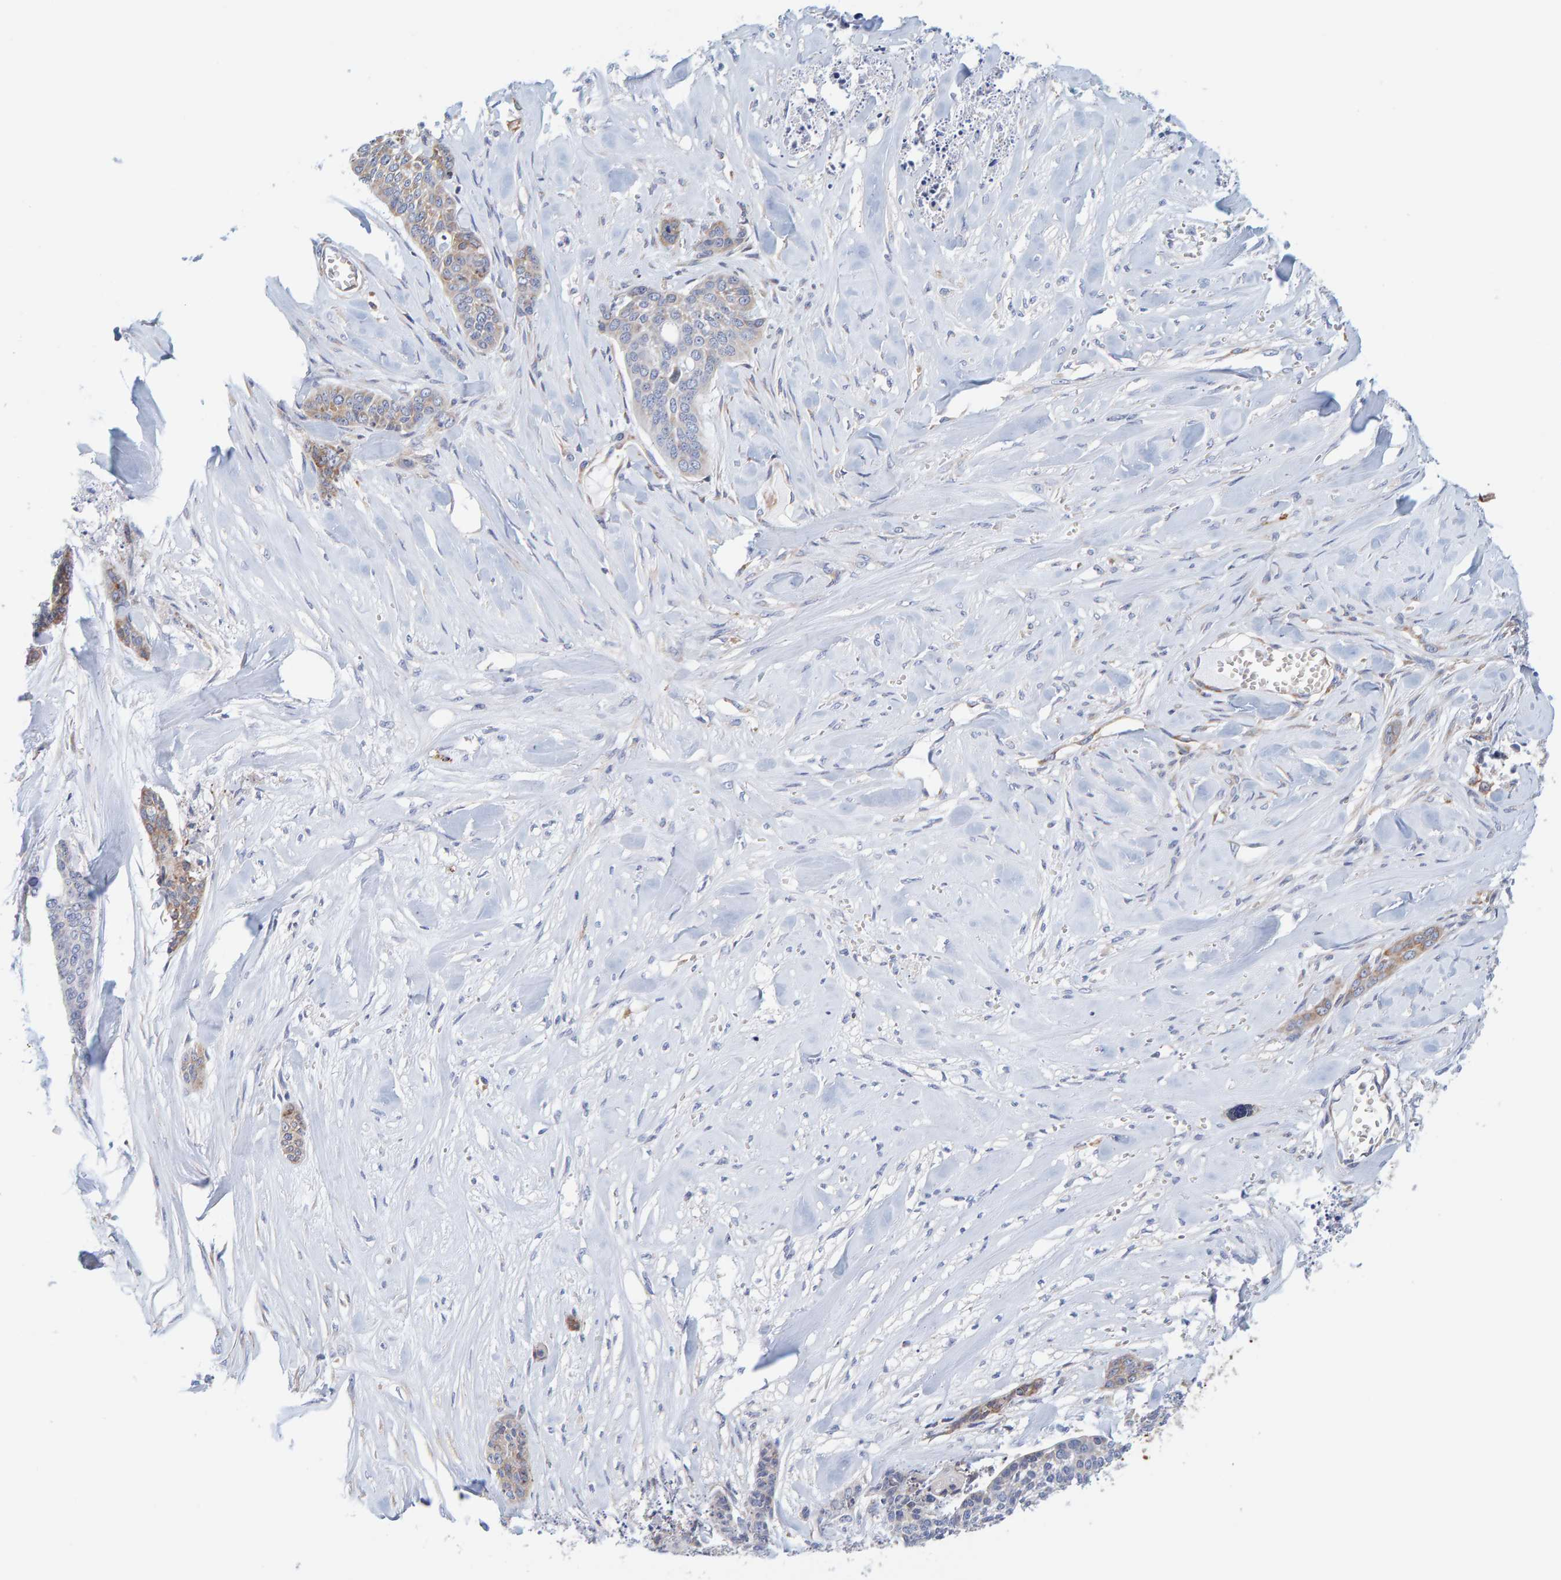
{"staining": {"intensity": "weak", "quantity": "<25%", "location": "cytoplasmic/membranous"}, "tissue": "skin cancer", "cell_type": "Tumor cells", "image_type": "cancer", "snomed": [{"axis": "morphology", "description": "Basal cell carcinoma"}, {"axis": "topography", "description": "Skin"}], "caption": "Protein analysis of basal cell carcinoma (skin) shows no significant positivity in tumor cells. Nuclei are stained in blue.", "gene": "SGPL1", "patient": {"sex": "female", "age": 64}}